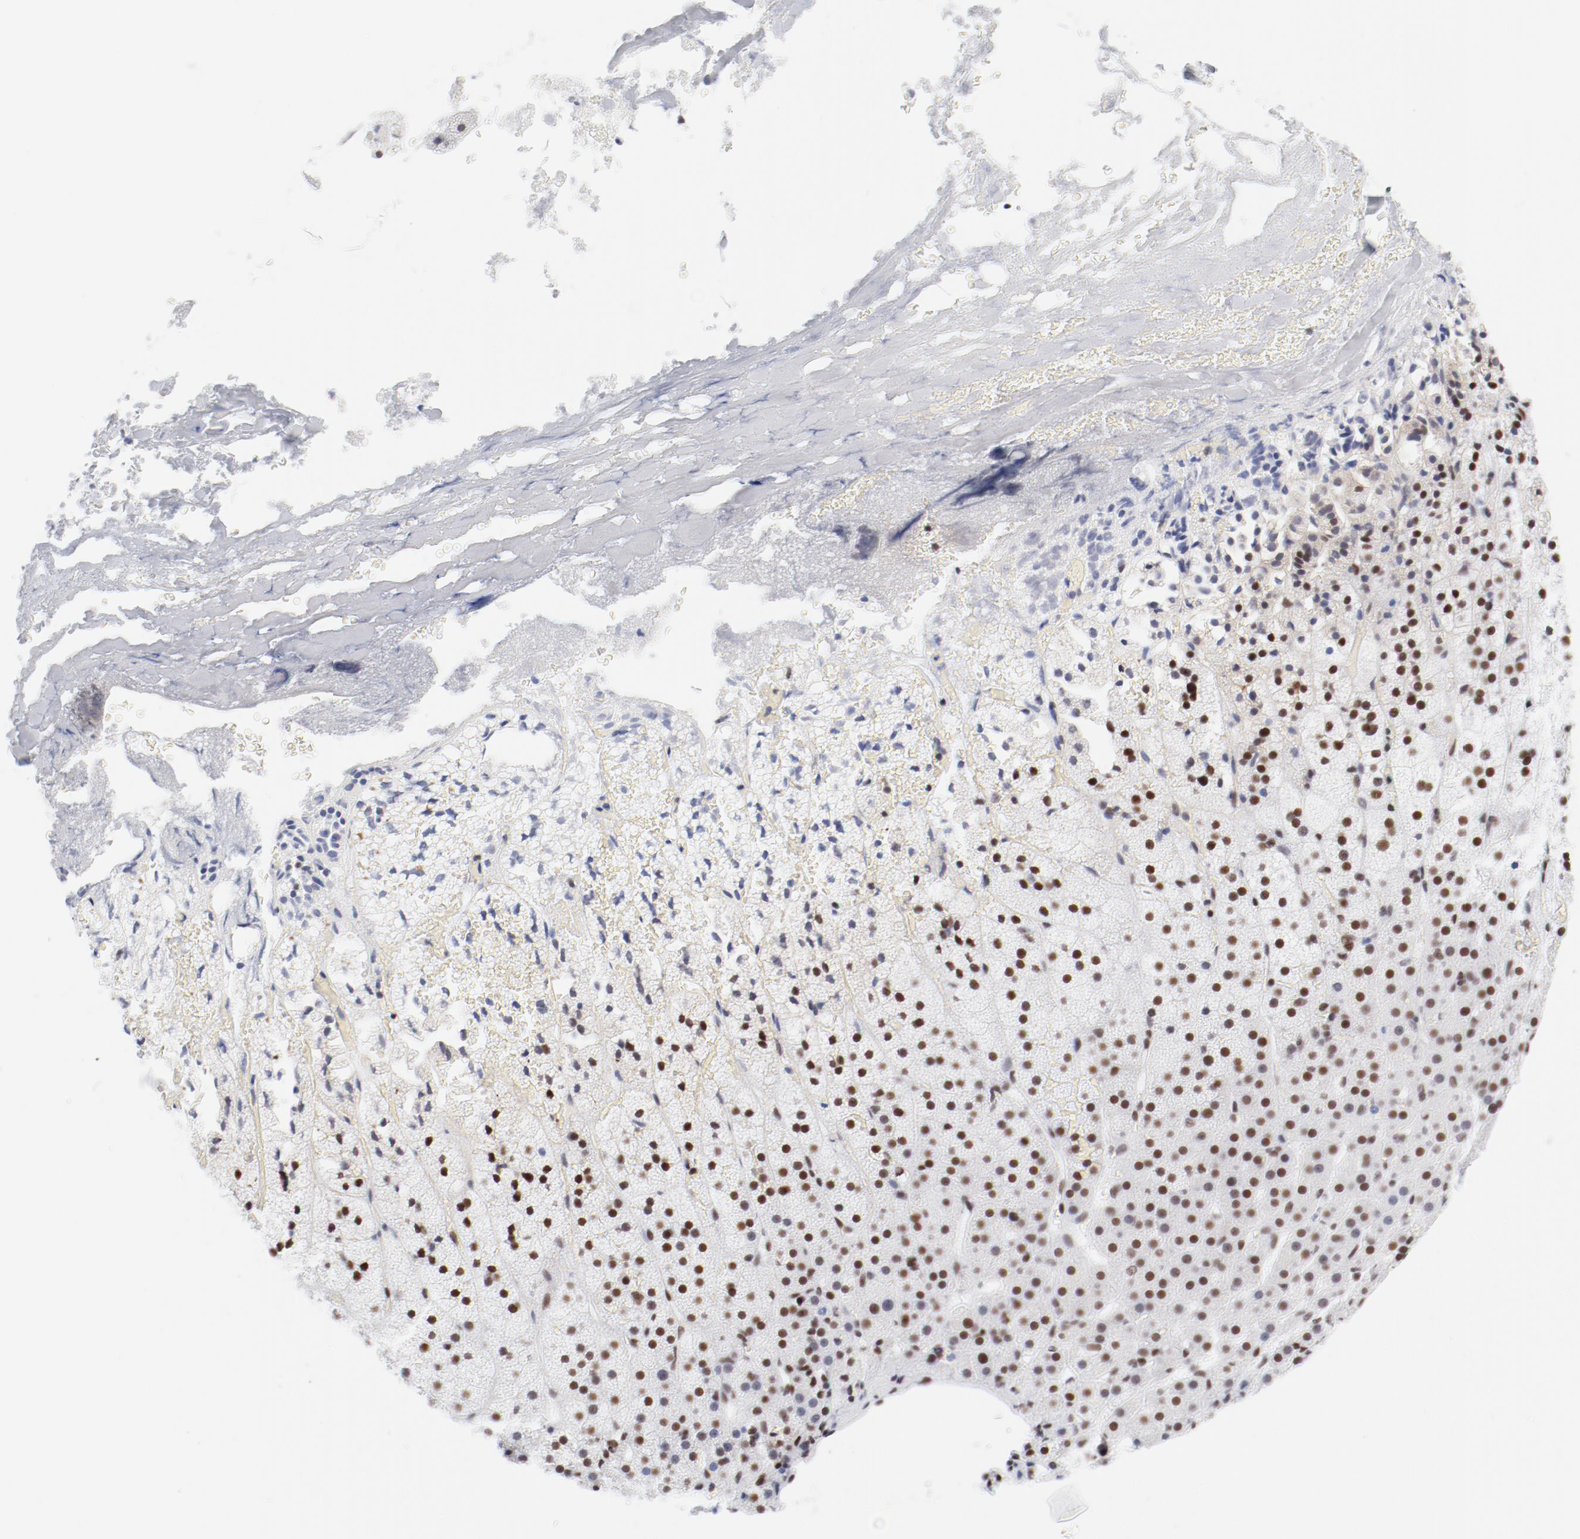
{"staining": {"intensity": "strong", "quantity": ">75%", "location": "nuclear"}, "tissue": "adrenal gland", "cell_type": "Glandular cells", "image_type": "normal", "snomed": [{"axis": "morphology", "description": "Normal tissue, NOS"}, {"axis": "topography", "description": "Adrenal gland"}], "caption": "Protein analysis of normal adrenal gland reveals strong nuclear expression in about >75% of glandular cells.", "gene": "ATF2", "patient": {"sex": "male", "age": 35}}